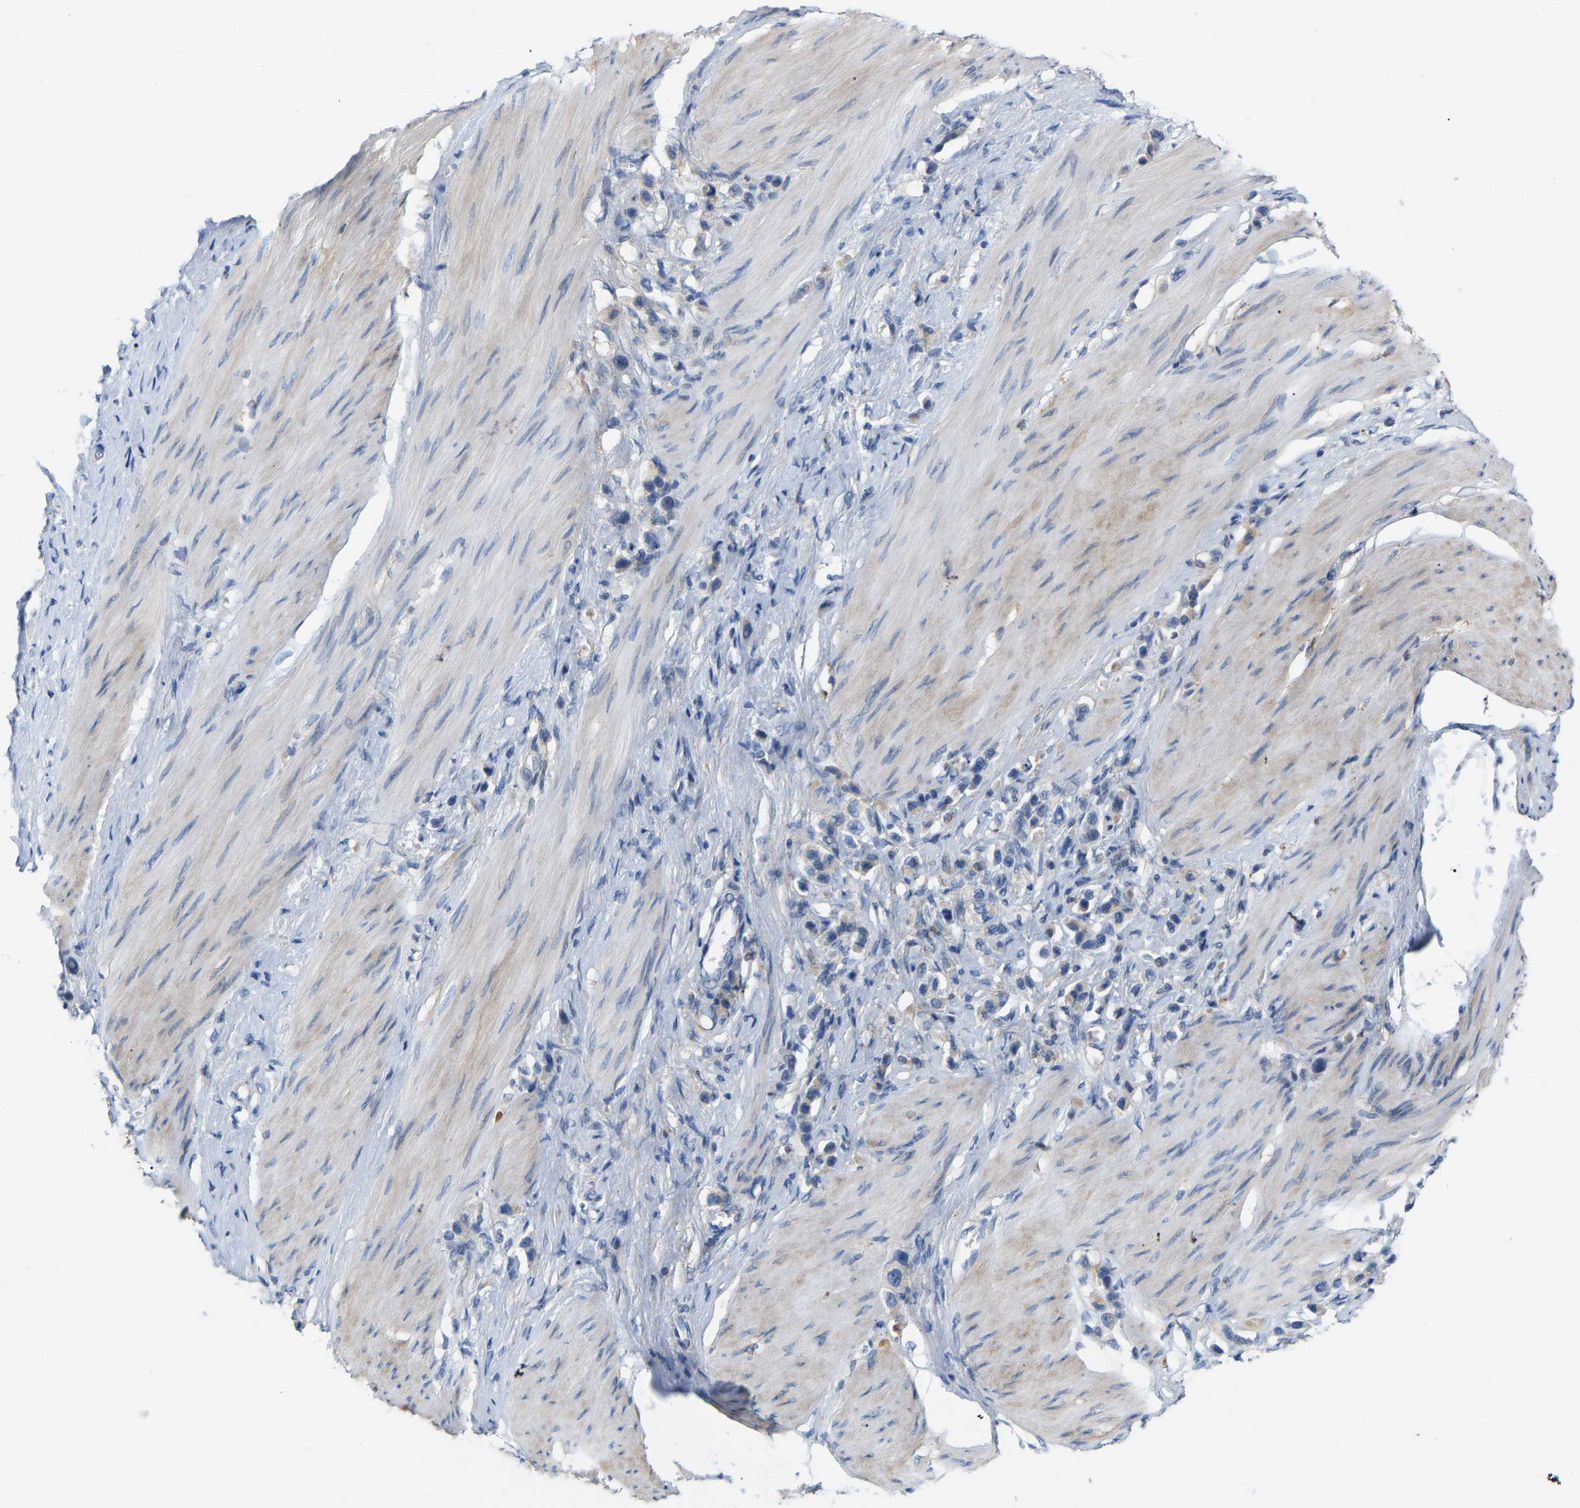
{"staining": {"intensity": "weak", "quantity": "<25%", "location": "cytoplasmic/membranous"}, "tissue": "stomach cancer", "cell_type": "Tumor cells", "image_type": "cancer", "snomed": [{"axis": "morphology", "description": "Adenocarcinoma, NOS"}, {"axis": "topography", "description": "Stomach"}], "caption": "Human adenocarcinoma (stomach) stained for a protein using immunohistochemistry (IHC) displays no expression in tumor cells.", "gene": "ABTB2", "patient": {"sex": "female", "age": 65}}